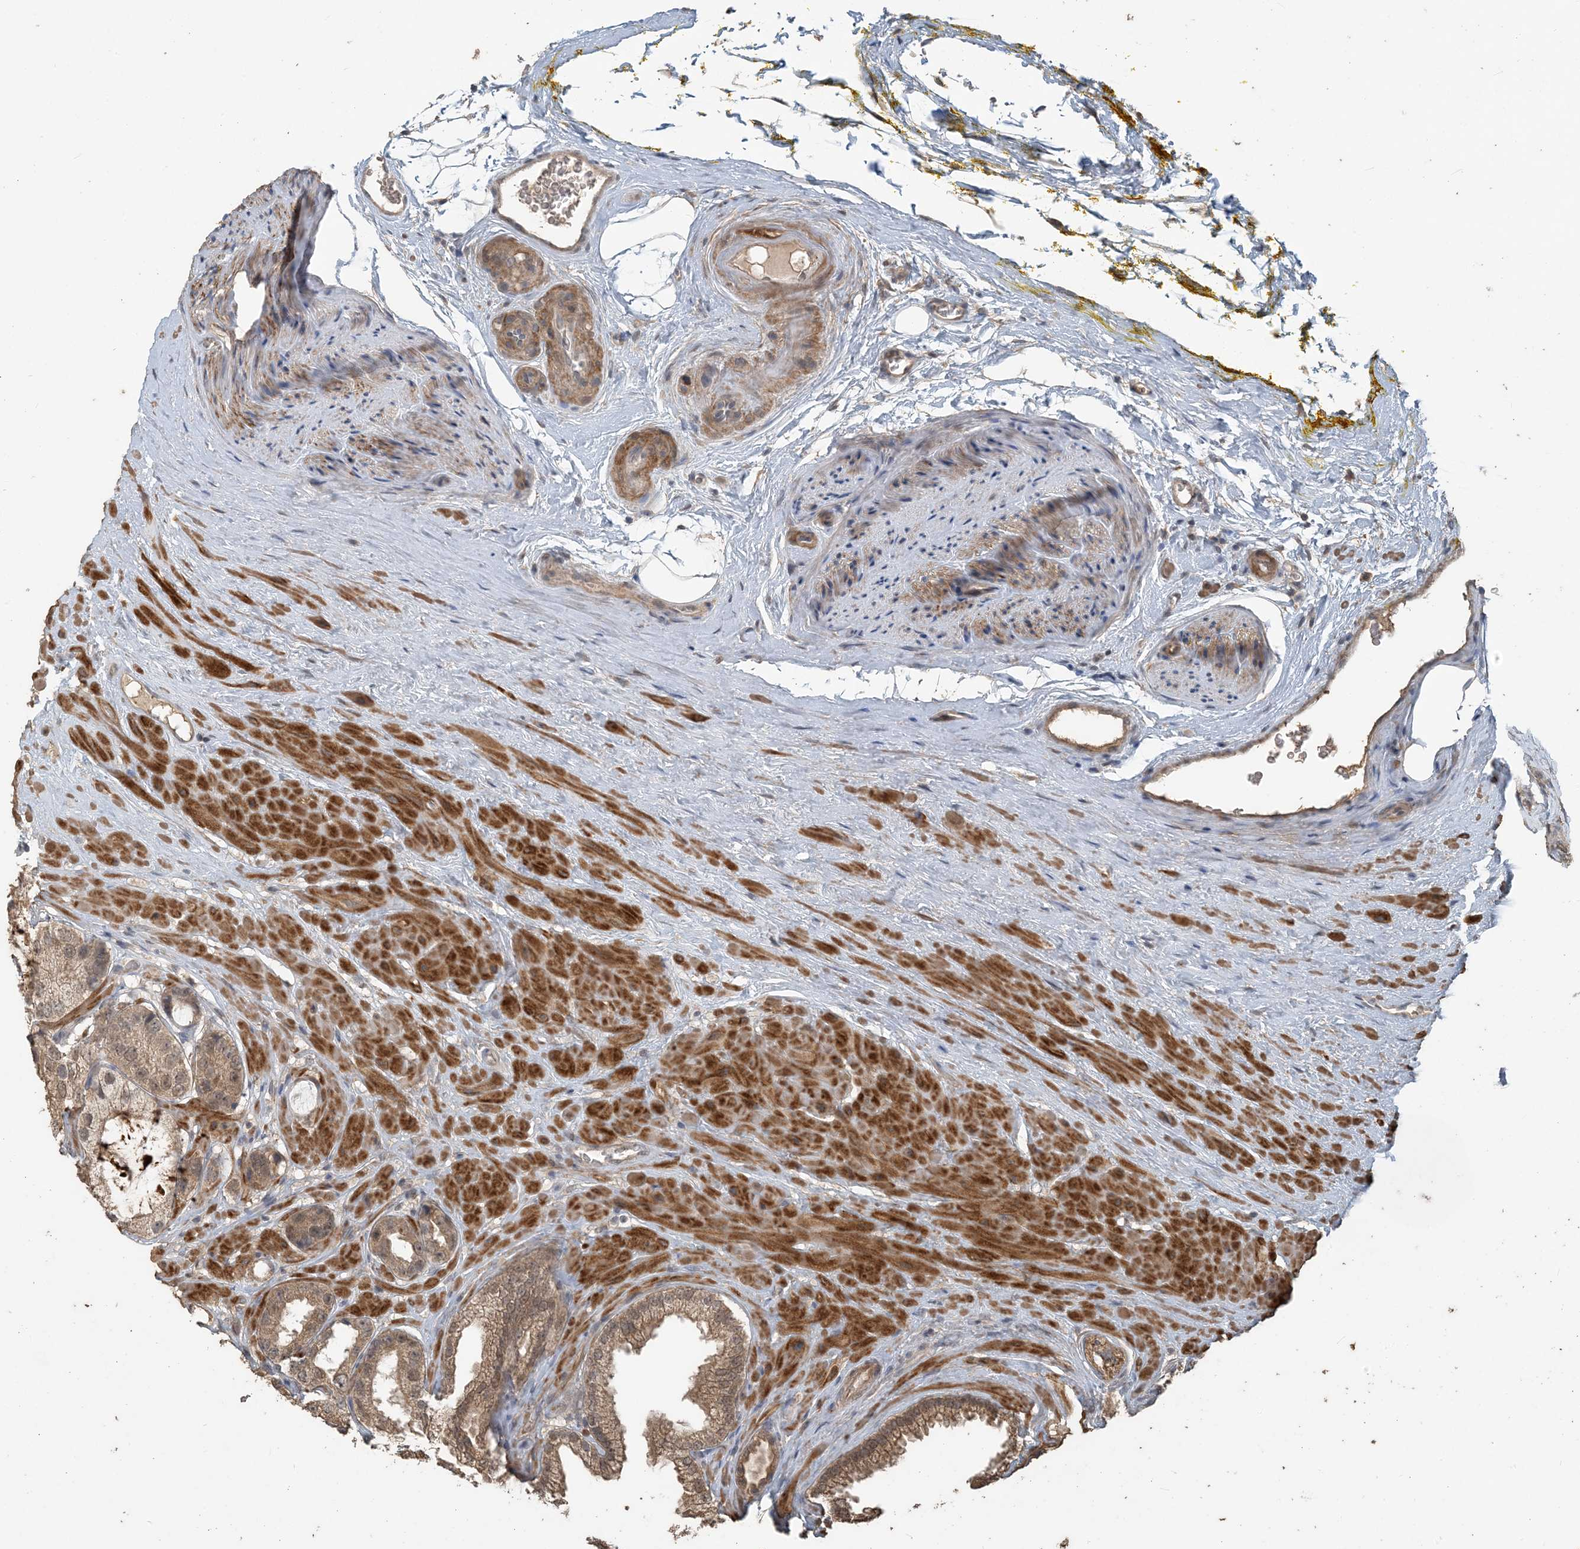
{"staining": {"intensity": "weak", "quantity": ">75%", "location": "cytoplasmic/membranous"}, "tissue": "prostate cancer", "cell_type": "Tumor cells", "image_type": "cancer", "snomed": [{"axis": "morphology", "description": "Adenocarcinoma, High grade"}, {"axis": "topography", "description": "Prostate"}], "caption": "Immunohistochemical staining of high-grade adenocarcinoma (prostate) exhibits low levels of weak cytoplasmic/membranous staining in approximately >75% of tumor cells.", "gene": "ZC3H12A", "patient": {"sex": "male", "age": 59}}